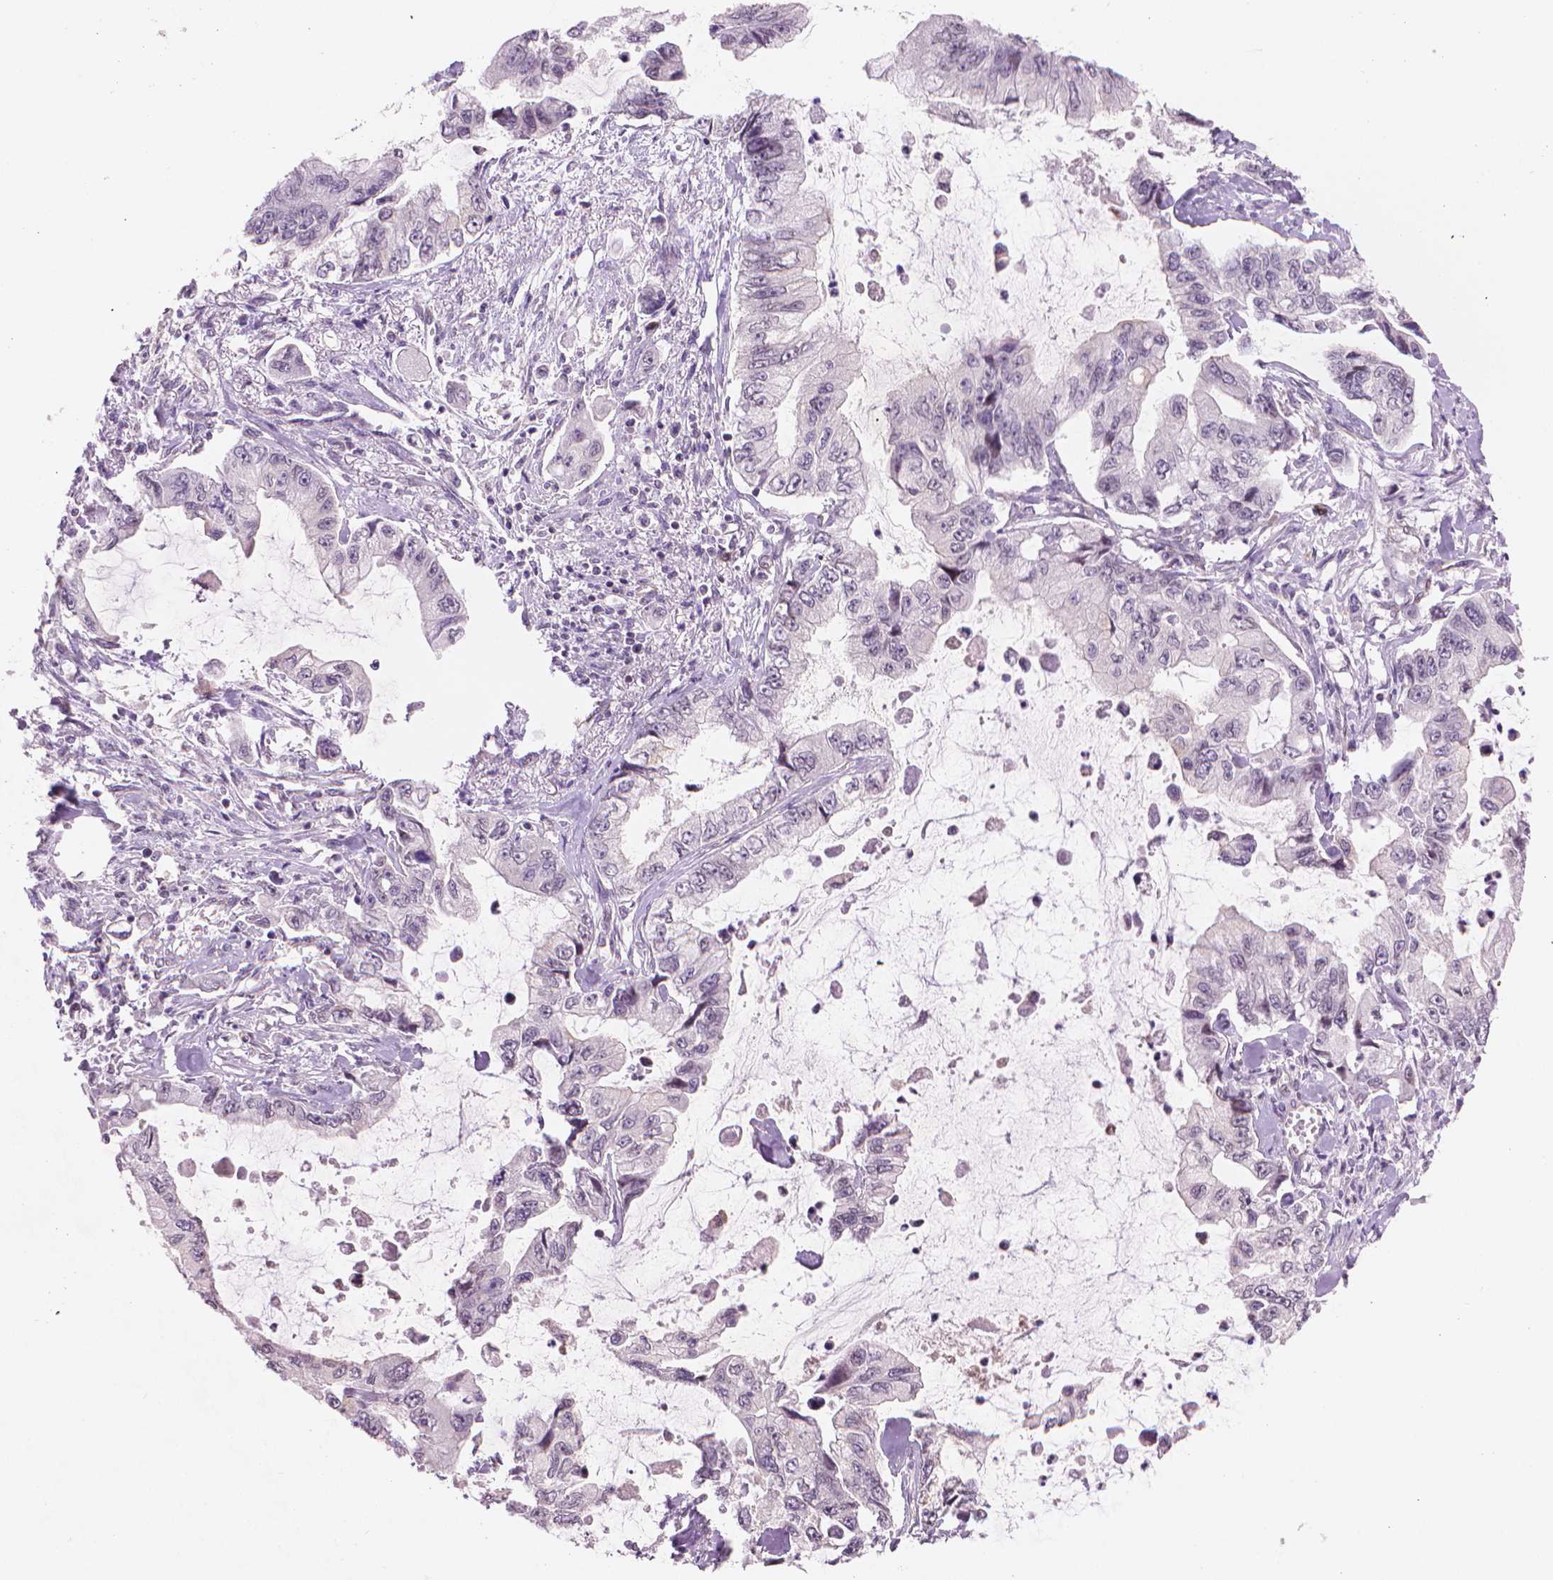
{"staining": {"intensity": "negative", "quantity": "none", "location": "none"}, "tissue": "stomach cancer", "cell_type": "Tumor cells", "image_type": "cancer", "snomed": [{"axis": "morphology", "description": "Adenocarcinoma, NOS"}, {"axis": "topography", "description": "Pancreas"}, {"axis": "topography", "description": "Stomach, upper"}, {"axis": "topography", "description": "Stomach"}], "caption": "A high-resolution photomicrograph shows immunohistochemistry (IHC) staining of stomach cancer, which displays no significant staining in tumor cells.", "gene": "TMEM184A", "patient": {"sex": "male", "age": 77}}